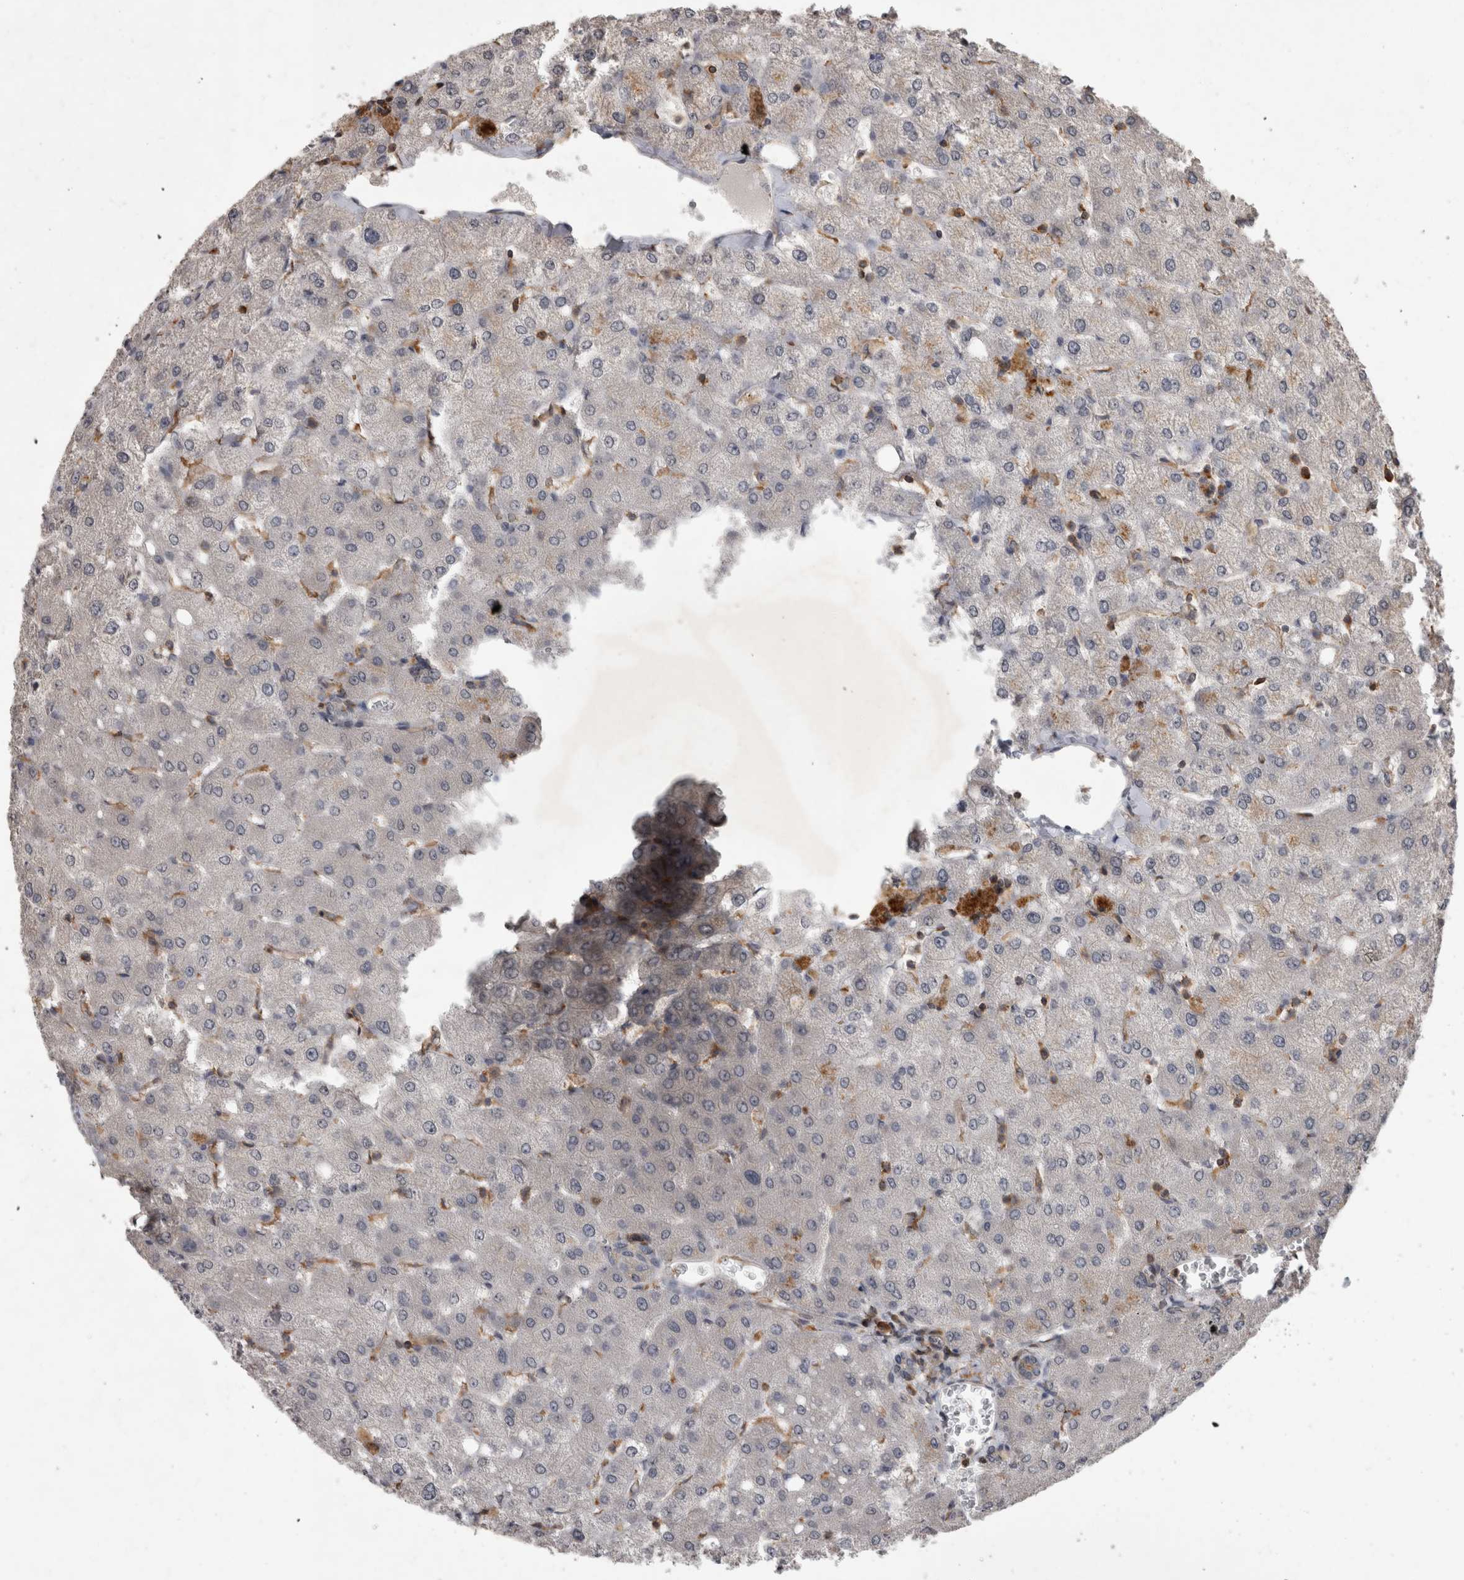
{"staining": {"intensity": "weak", "quantity": ">75%", "location": "cytoplasmic/membranous"}, "tissue": "liver", "cell_type": "Cholangiocytes", "image_type": "normal", "snomed": [{"axis": "morphology", "description": "Normal tissue, NOS"}, {"axis": "topography", "description": "Liver"}], "caption": "Immunohistochemistry micrograph of normal liver: human liver stained using immunohistochemistry (IHC) reveals low levels of weak protein expression localized specifically in the cytoplasmic/membranous of cholangiocytes, appearing as a cytoplasmic/membranous brown color.", "gene": "SPATA48", "patient": {"sex": "female", "age": 54}}